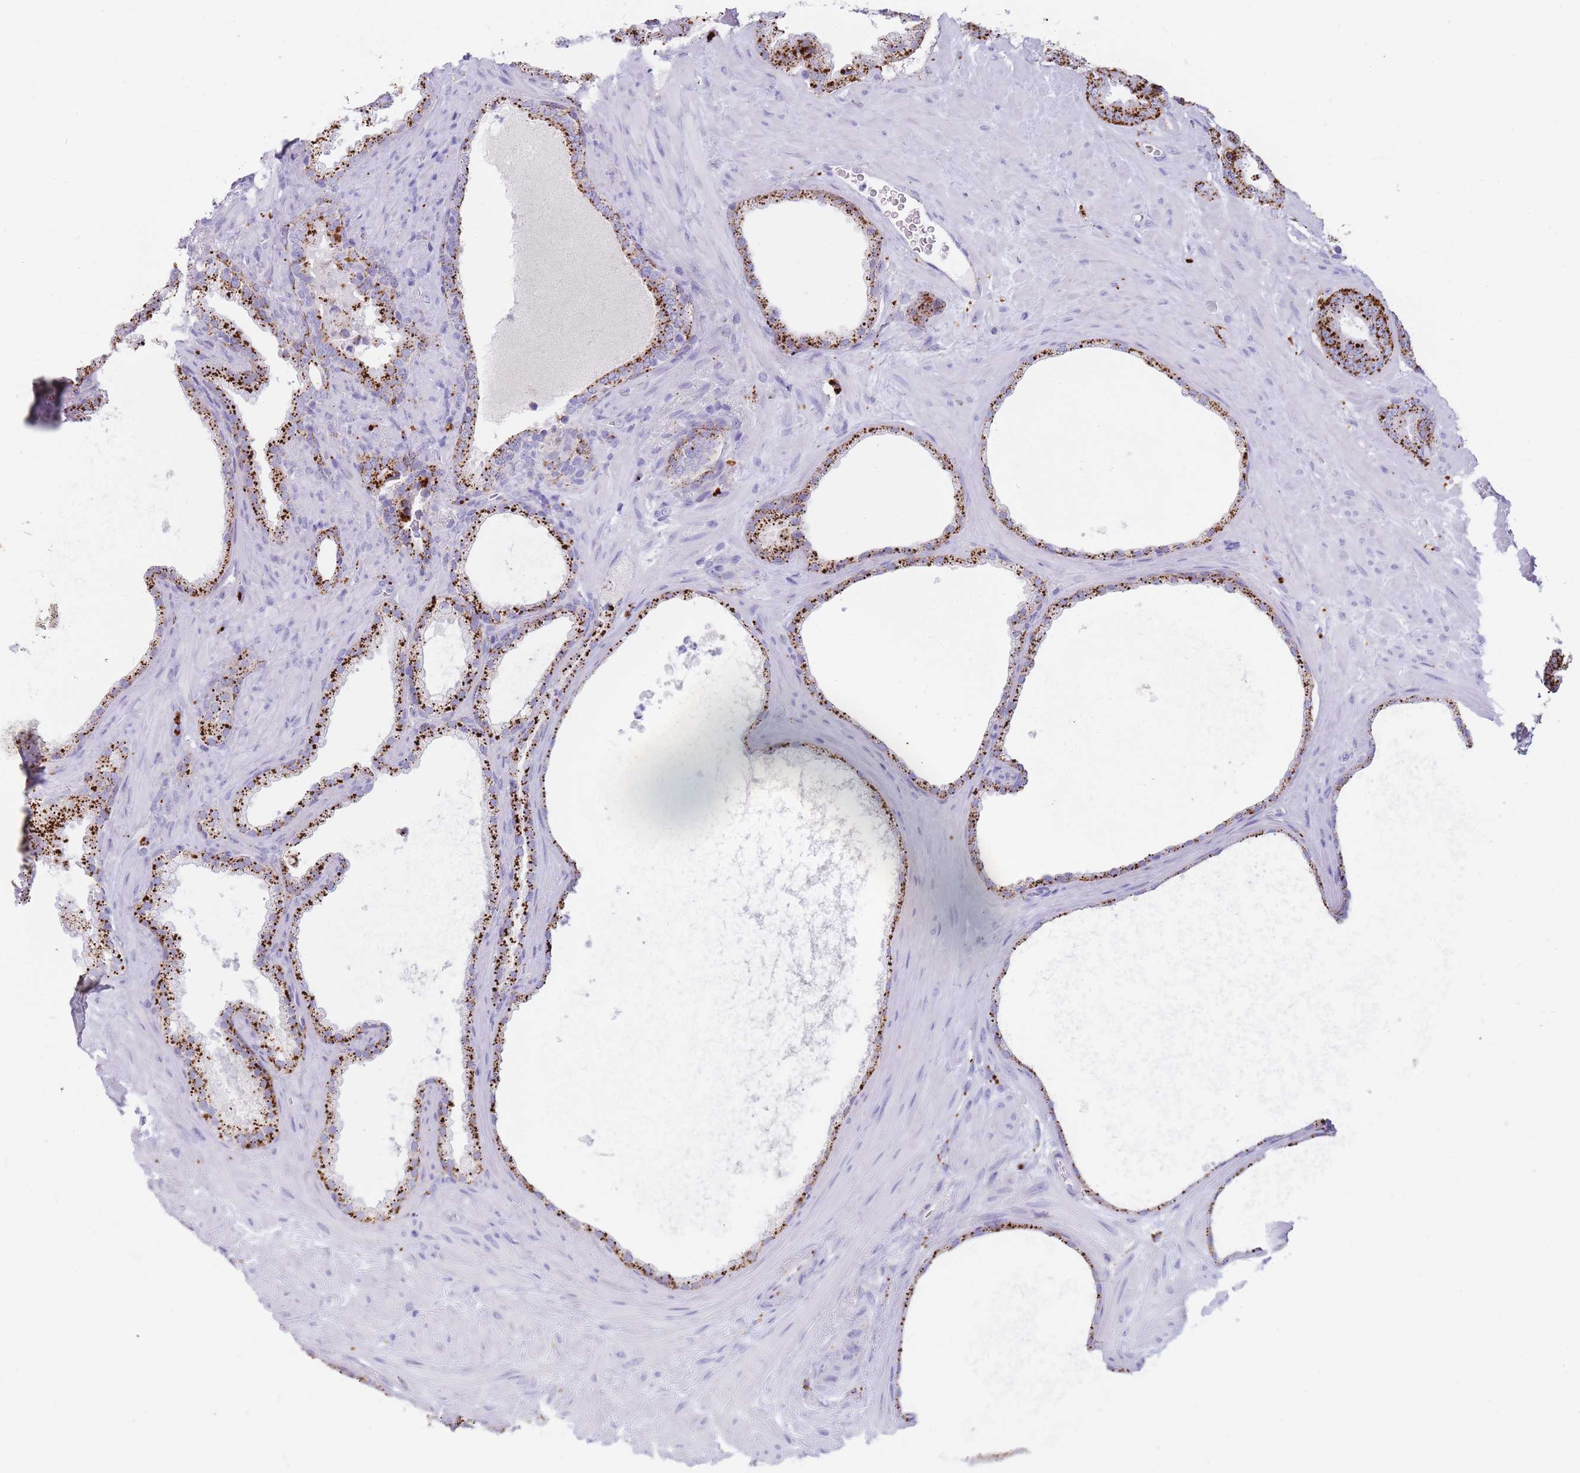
{"staining": {"intensity": "strong", "quantity": ">75%", "location": "cytoplasmic/membranous"}, "tissue": "prostate cancer", "cell_type": "Tumor cells", "image_type": "cancer", "snomed": [{"axis": "morphology", "description": "Adenocarcinoma, Low grade"}, {"axis": "topography", "description": "Prostate"}], "caption": "High-power microscopy captured an IHC histopathology image of prostate cancer, revealing strong cytoplasmic/membranous staining in approximately >75% of tumor cells.", "gene": "GAA", "patient": {"sex": "male", "age": 62}}